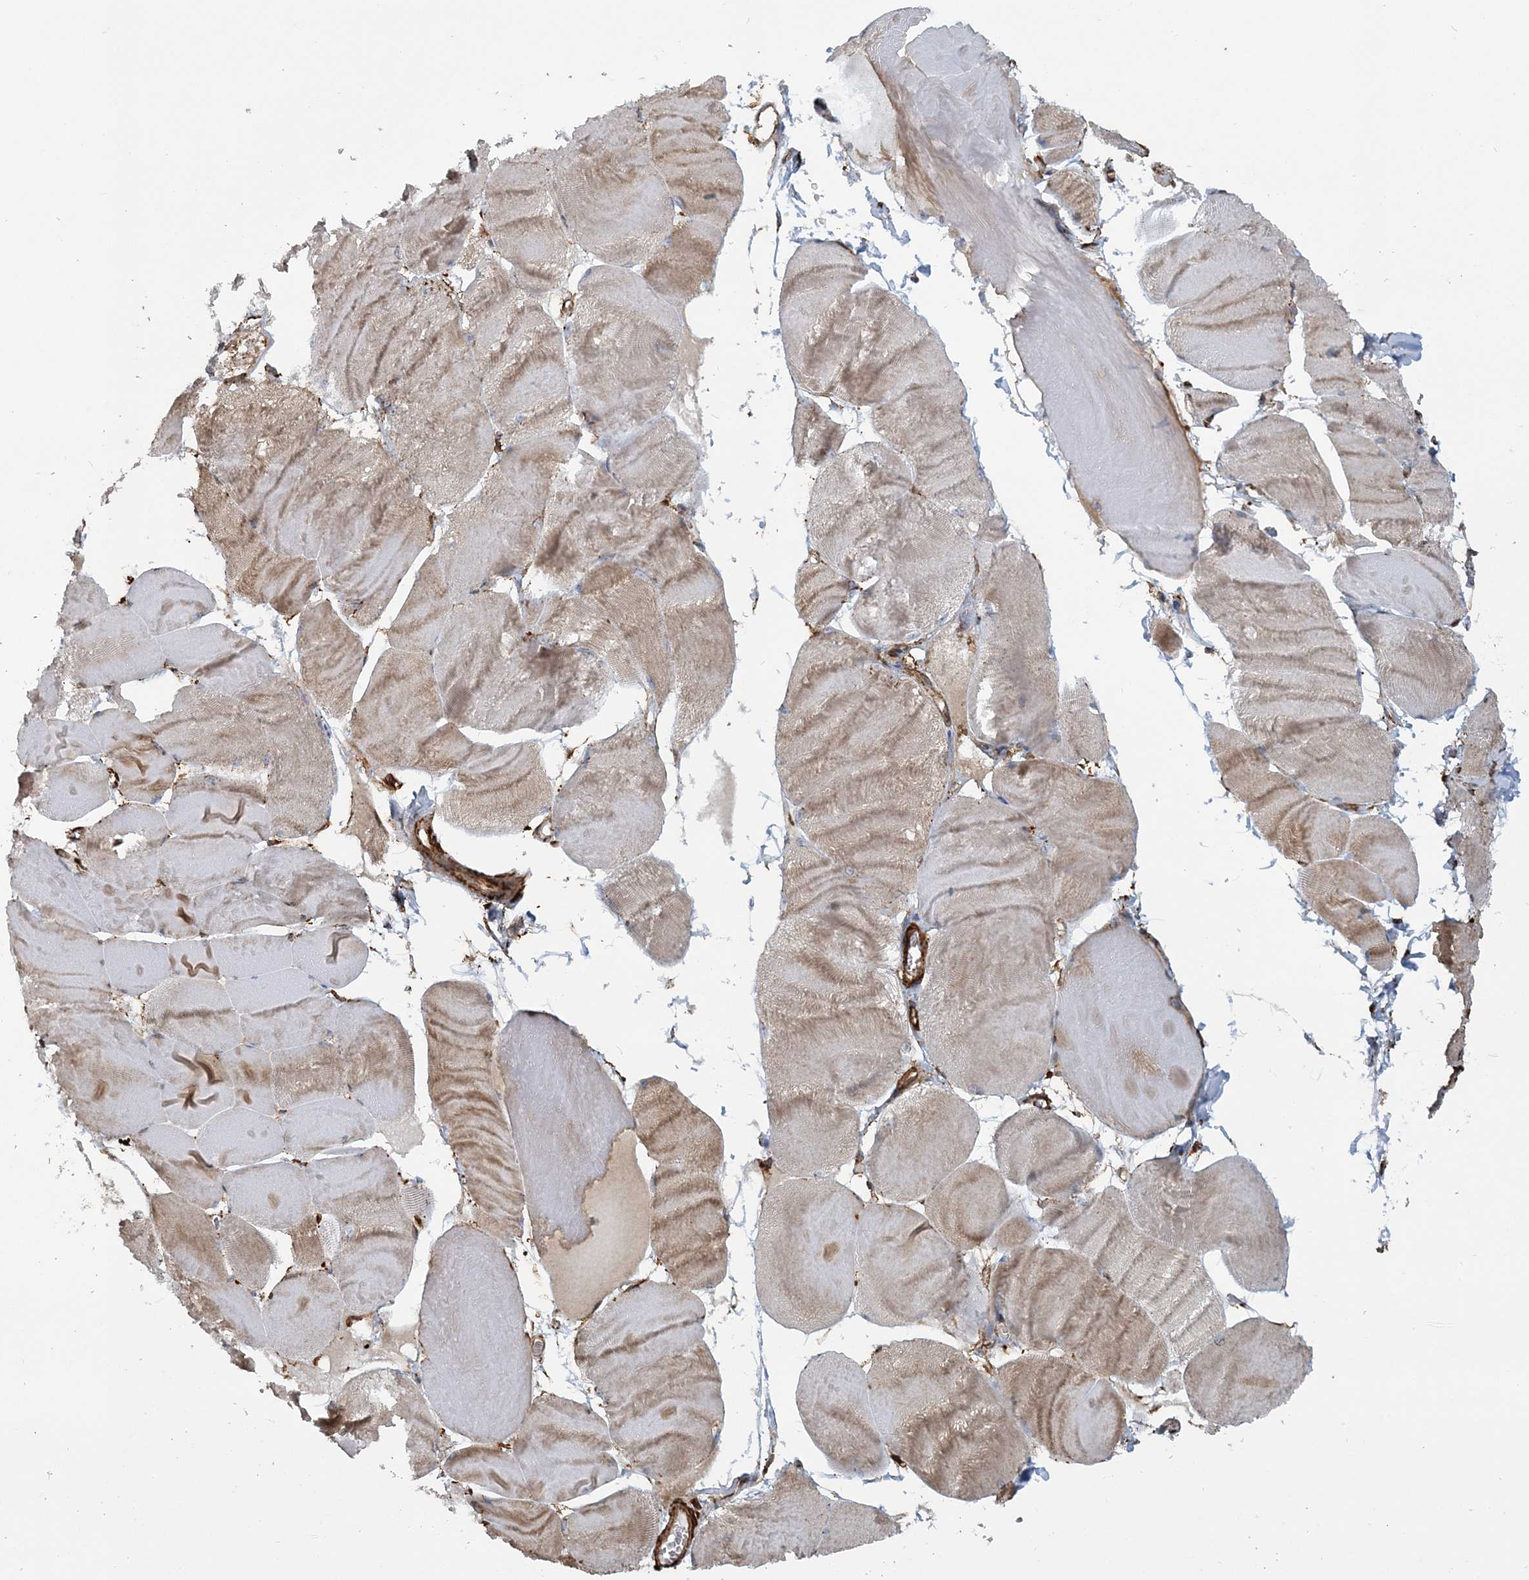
{"staining": {"intensity": "moderate", "quantity": "25%-75%", "location": "cytoplasmic/membranous"}, "tissue": "skeletal muscle", "cell_type": "Myocytes", "image_type": "normal", "snomed": [{"axis": "morphology", "description": "Normal tissue, NOS"}, {"axis": "morphology", "description": "Basal cell carcinoma"}, {"axis": "topography", "description": "Skeletal muscle"}], "caption": "DAB immunohistochemical staining of benign human skeletal muscle reveals moderate cytoplasmic/membranous protein expression in approximately 25%-75% of myocytes. The staining was performed using DAB, with brown indicating positive protein expression. Nuclei are stained blue with hematoxylin.", "gene": "TRAF3IP2", "patient": {"sex": "female", "age": 64}}